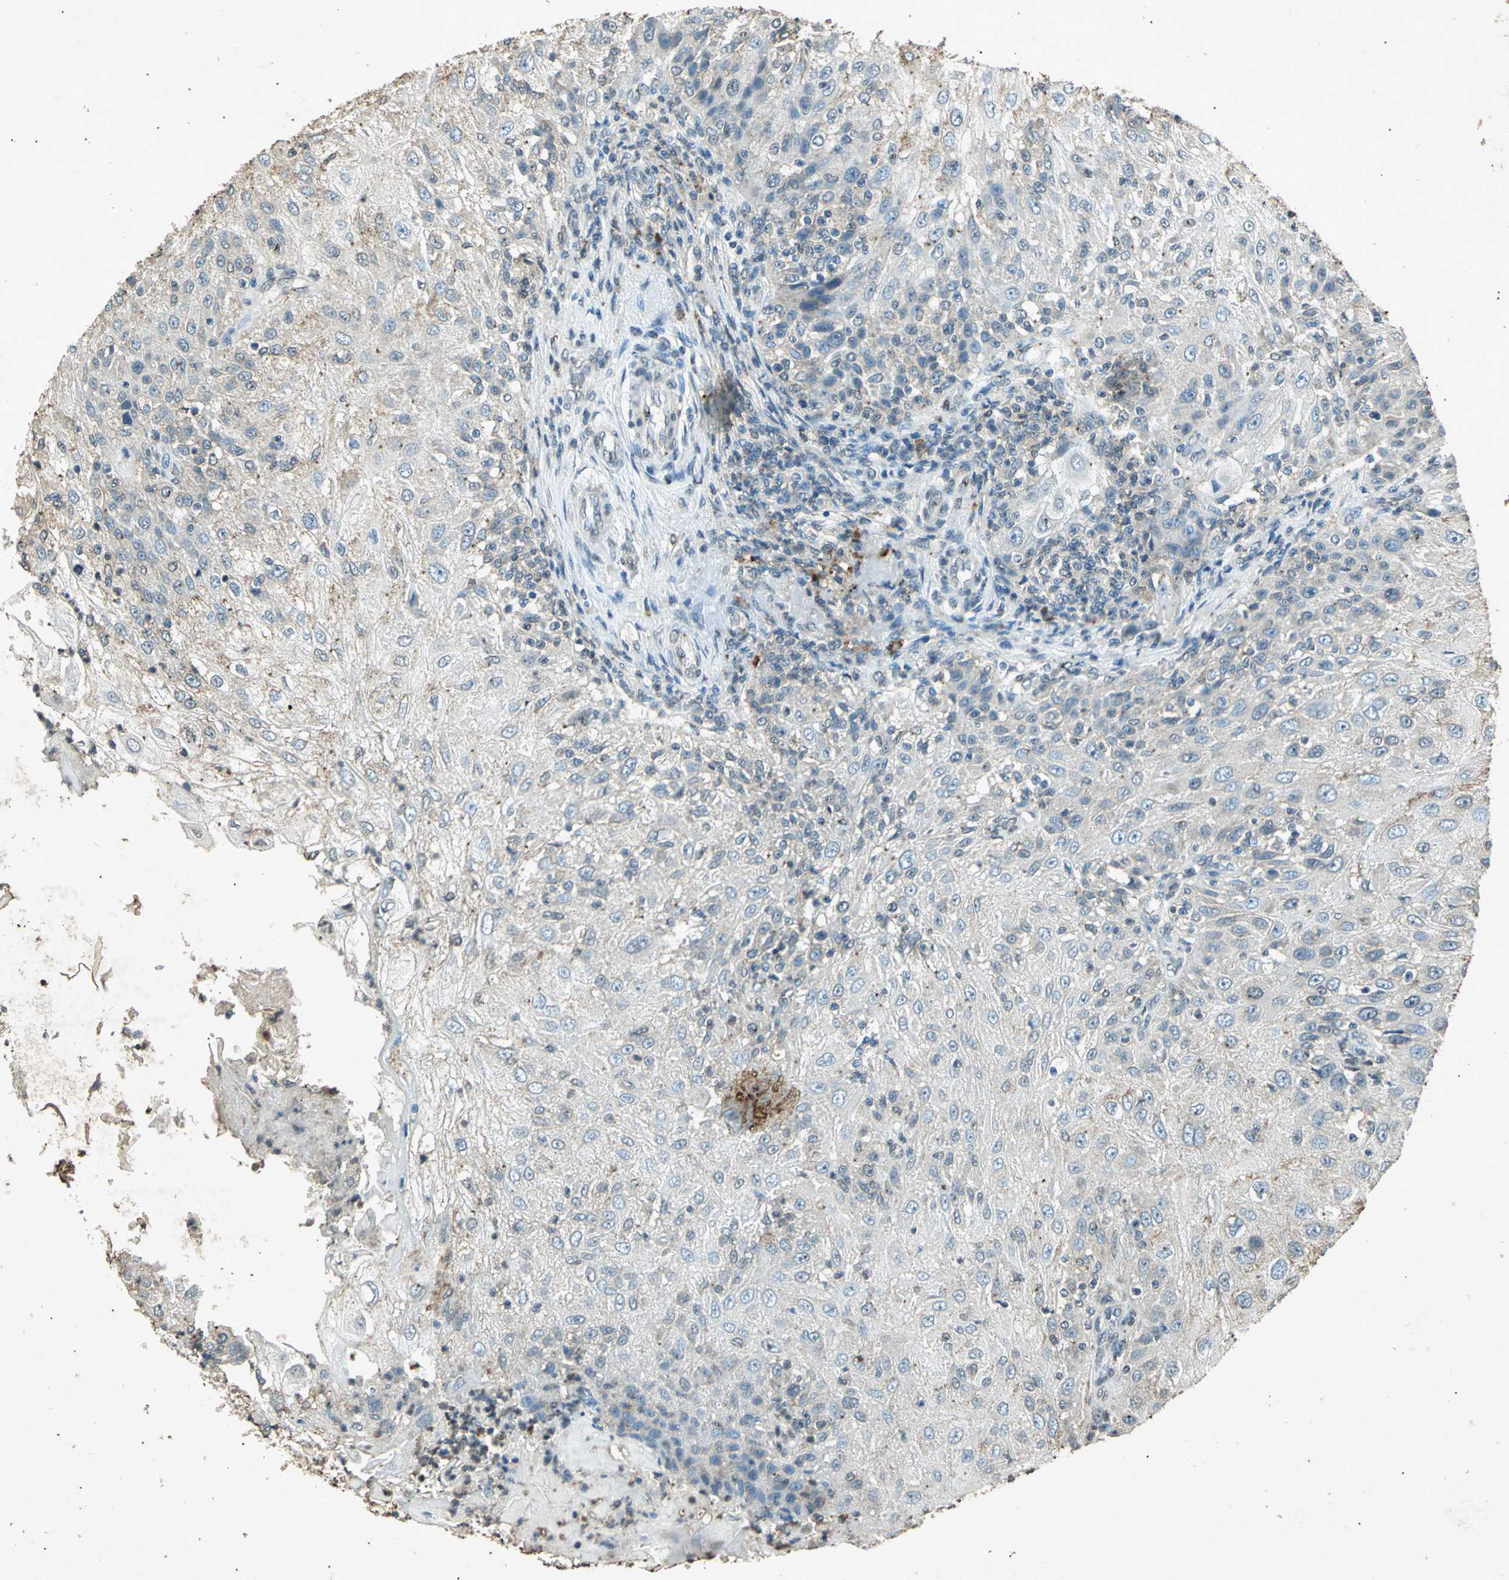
{"staining": {"intensity": "negative", "quantity": "none", "location": "none"}, "tissue": "skin cancer", "cell_type": "Tumor cells", "image_type": "cancer", "snomed": [{"axis": "morphology", "description": "Normal tissue, NOS"}, {"axis": "morphology", "description": "Squamous cell carcinoma, NOS"}, {"axis": "topography", "description": "Skin"}], "caption": "There is no significant staining in tumor cells of skin cancer.", "gene": "PSEN1", "patient": {"sex": "female", "age": 83}}